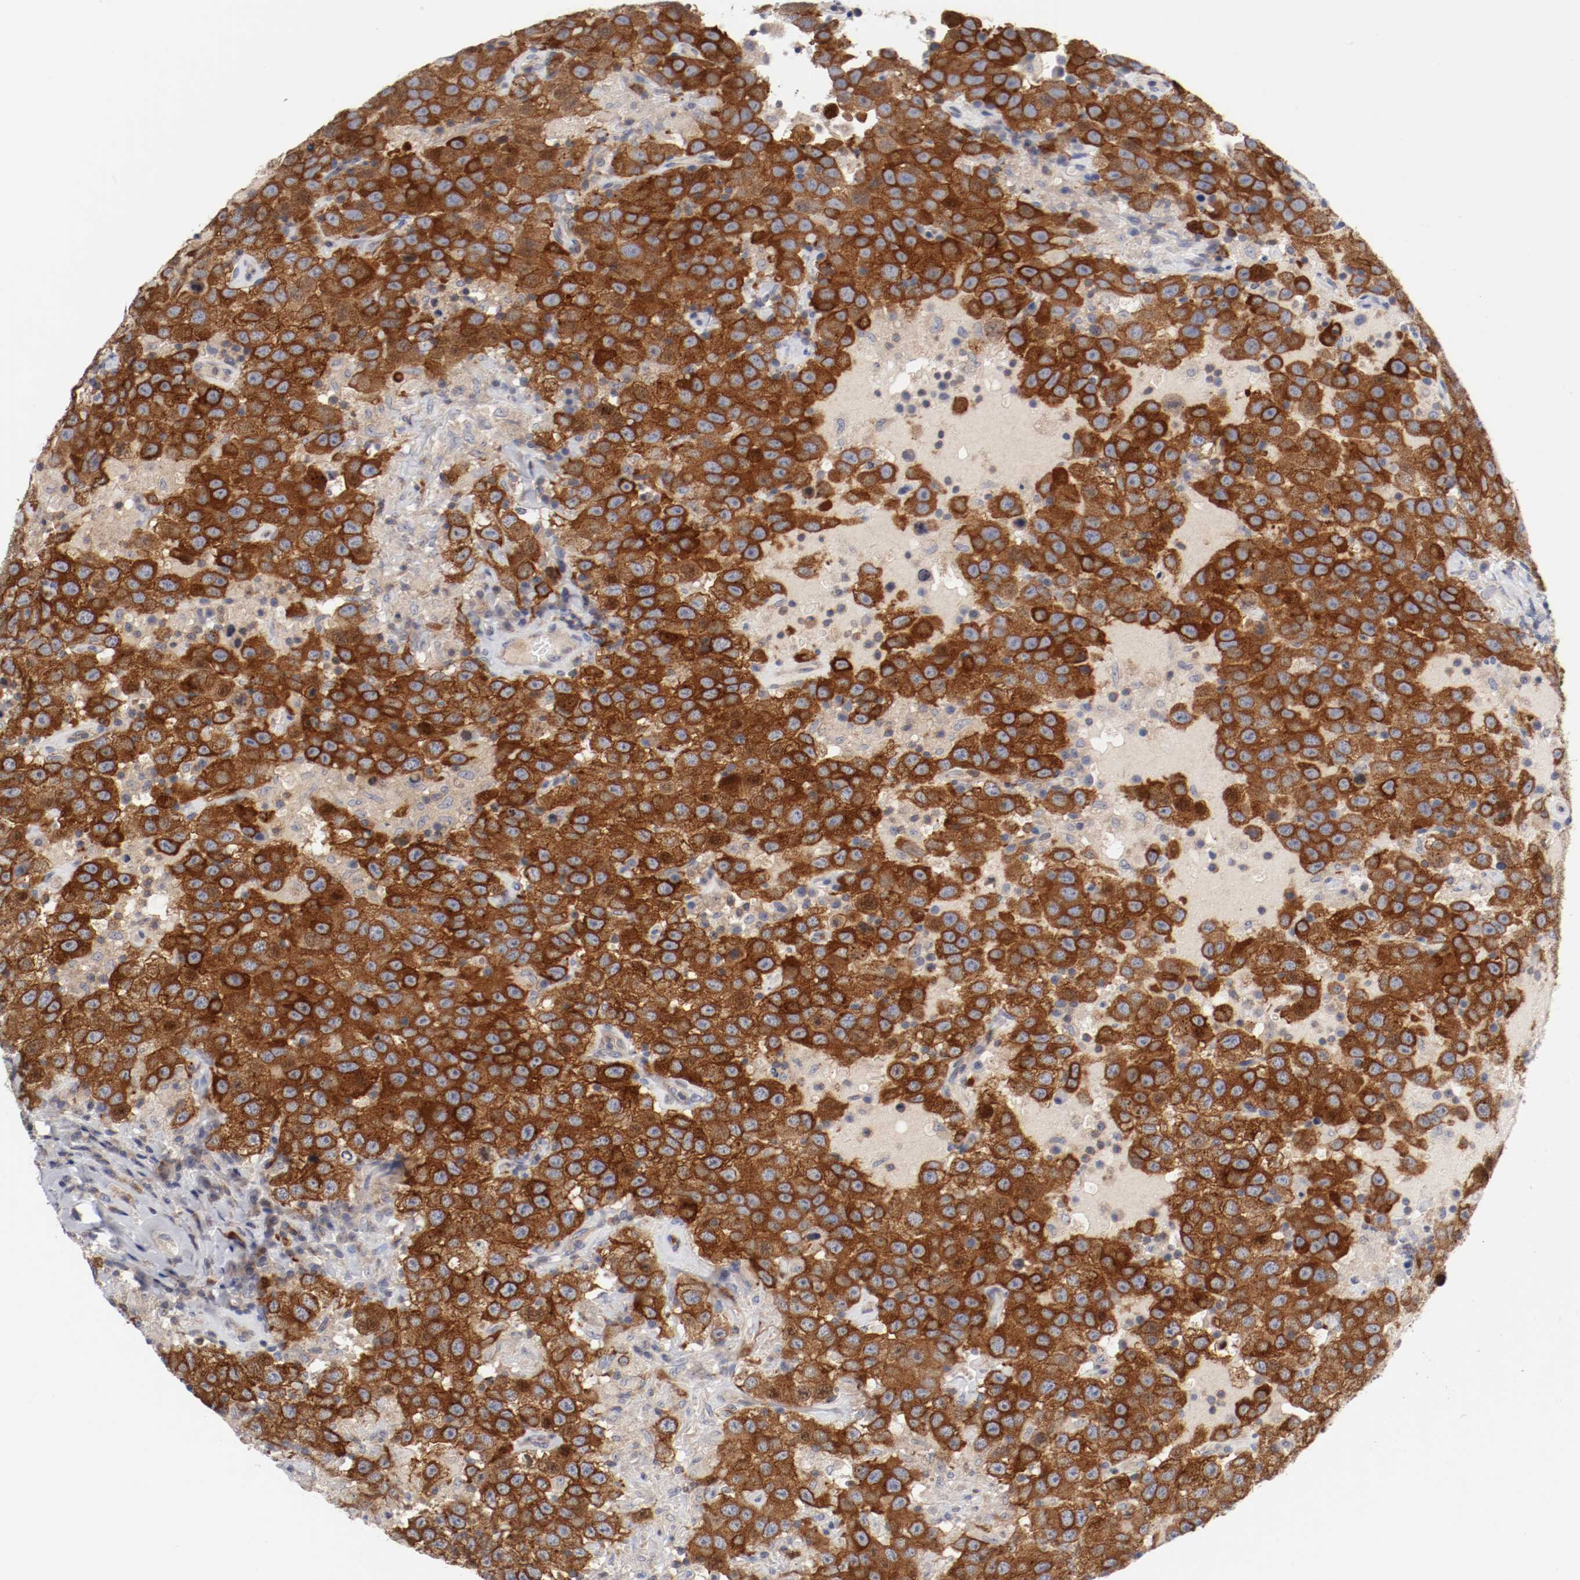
{"staining": {"intensity": "strong", "quantity": ">75%", "location": "cytoplasmic/membranous"}, "tissue": "testis cancer", "cell_type": "Tumor cells", "image_type": "cancer", "snomed": [{"axis": "morphology", "description": "Seminoma, NOS"}, {"axis": "topography", "description": "Testis"}], "caption": "IHC photomicrograph of testis cancer (seminoma) stained for a protein (brown), which reveals high levels of strong cytoplasmic/membranous expression in approximately >75% of tumor cells.", "gene": "CBL", "patient": {"sex": "male", "age": 41}}